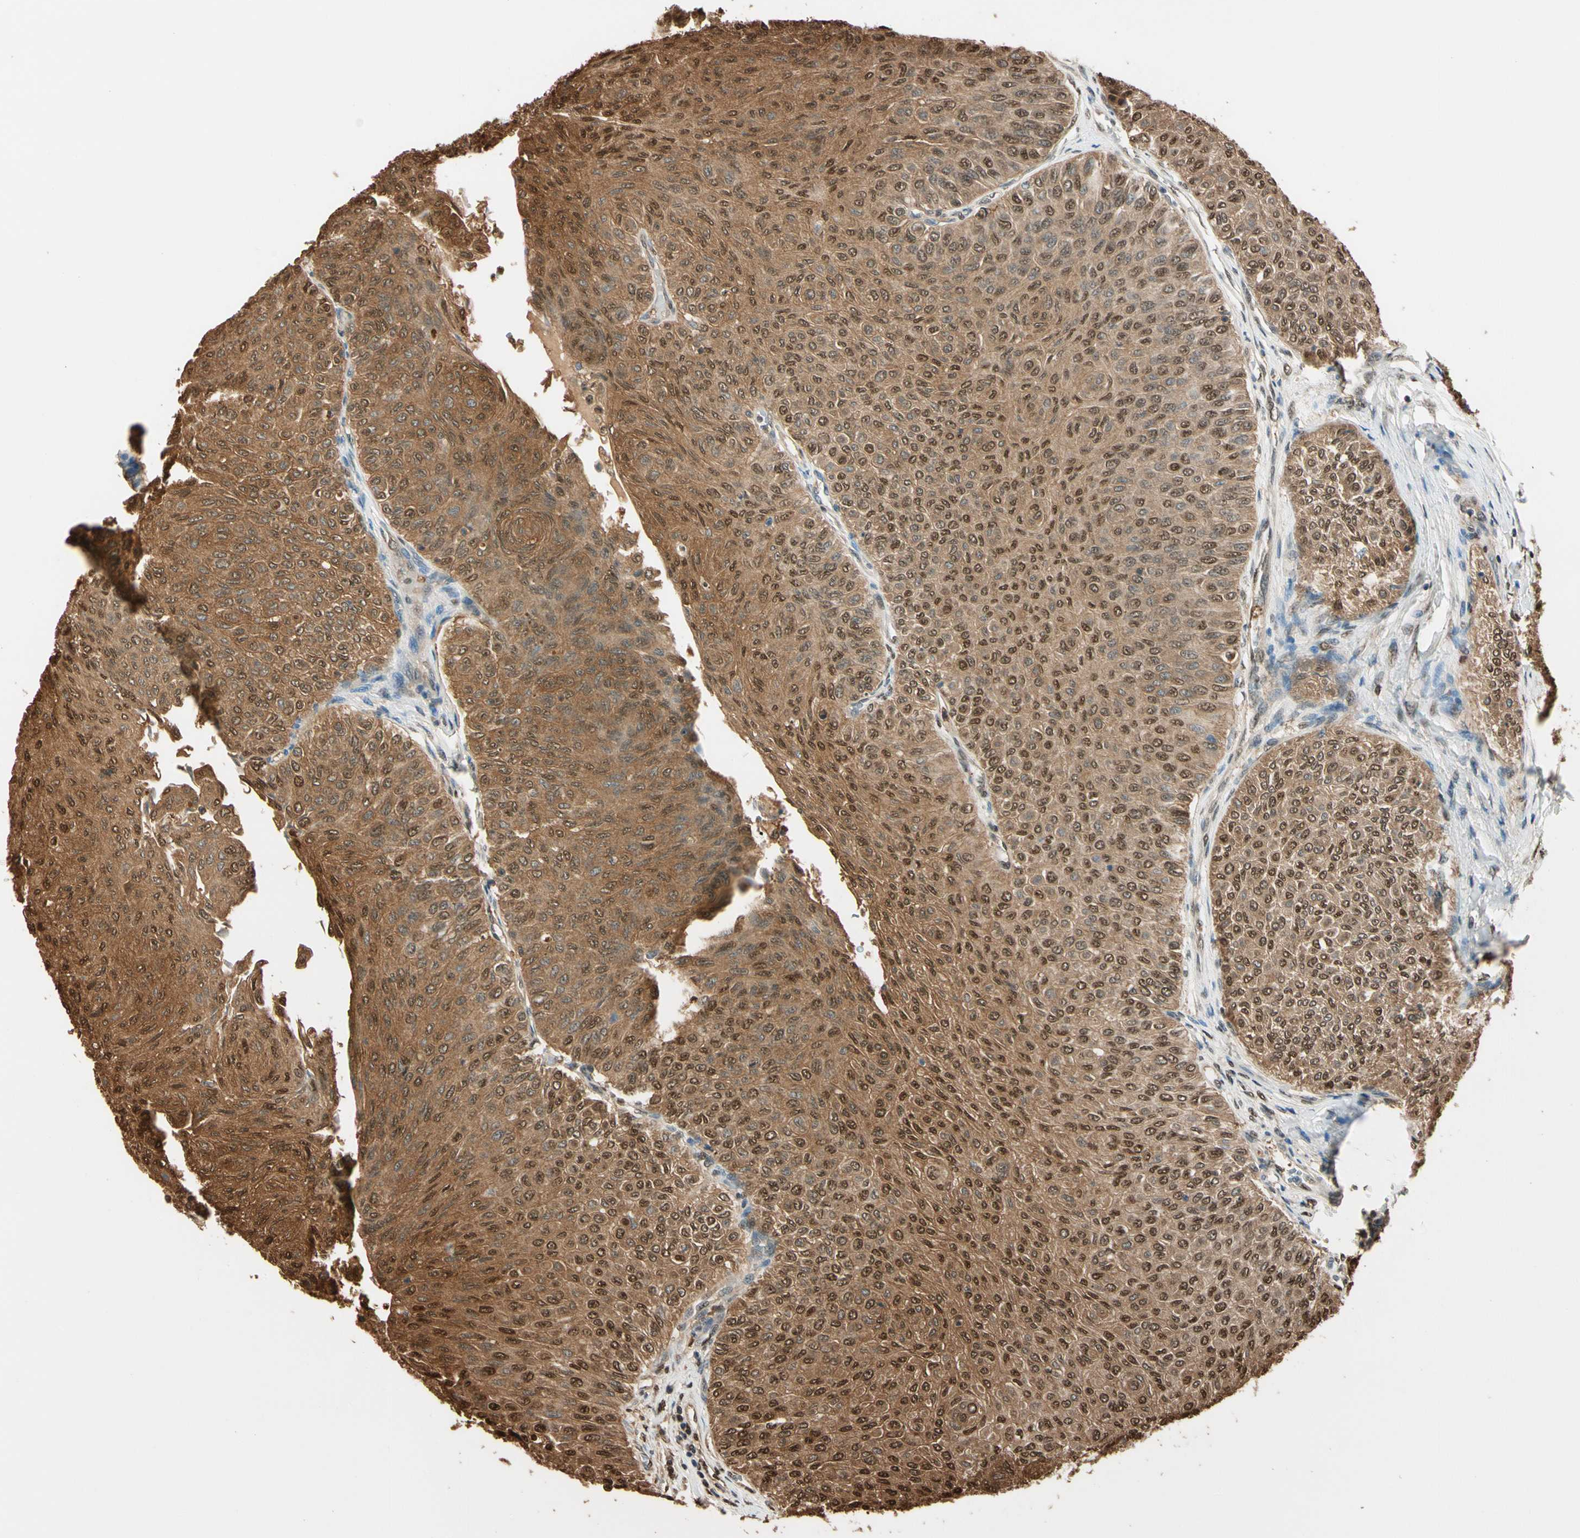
{"staining": {"intensity": "moderate", "quantity": ">75%", "location": "cytoplasmic/membranous,nuclear"}, "tissue": "urothelial cancer", "cell_type": "Tumor cells", "image_type": "cancer", "snomed": [{"axis": "morphology", "description": "Urothelial carcinoma, Low grade"}, {"axis": "topography", "description": "Urinary bladder"}], "caption": "Moderate cytoplasmic/membranous and nuclear protein positivity is seen in approximately >75% of tumor cells in urothelial cancer.", "gene": "PNCK", "patient": {"sex": "male", "age": 78}}